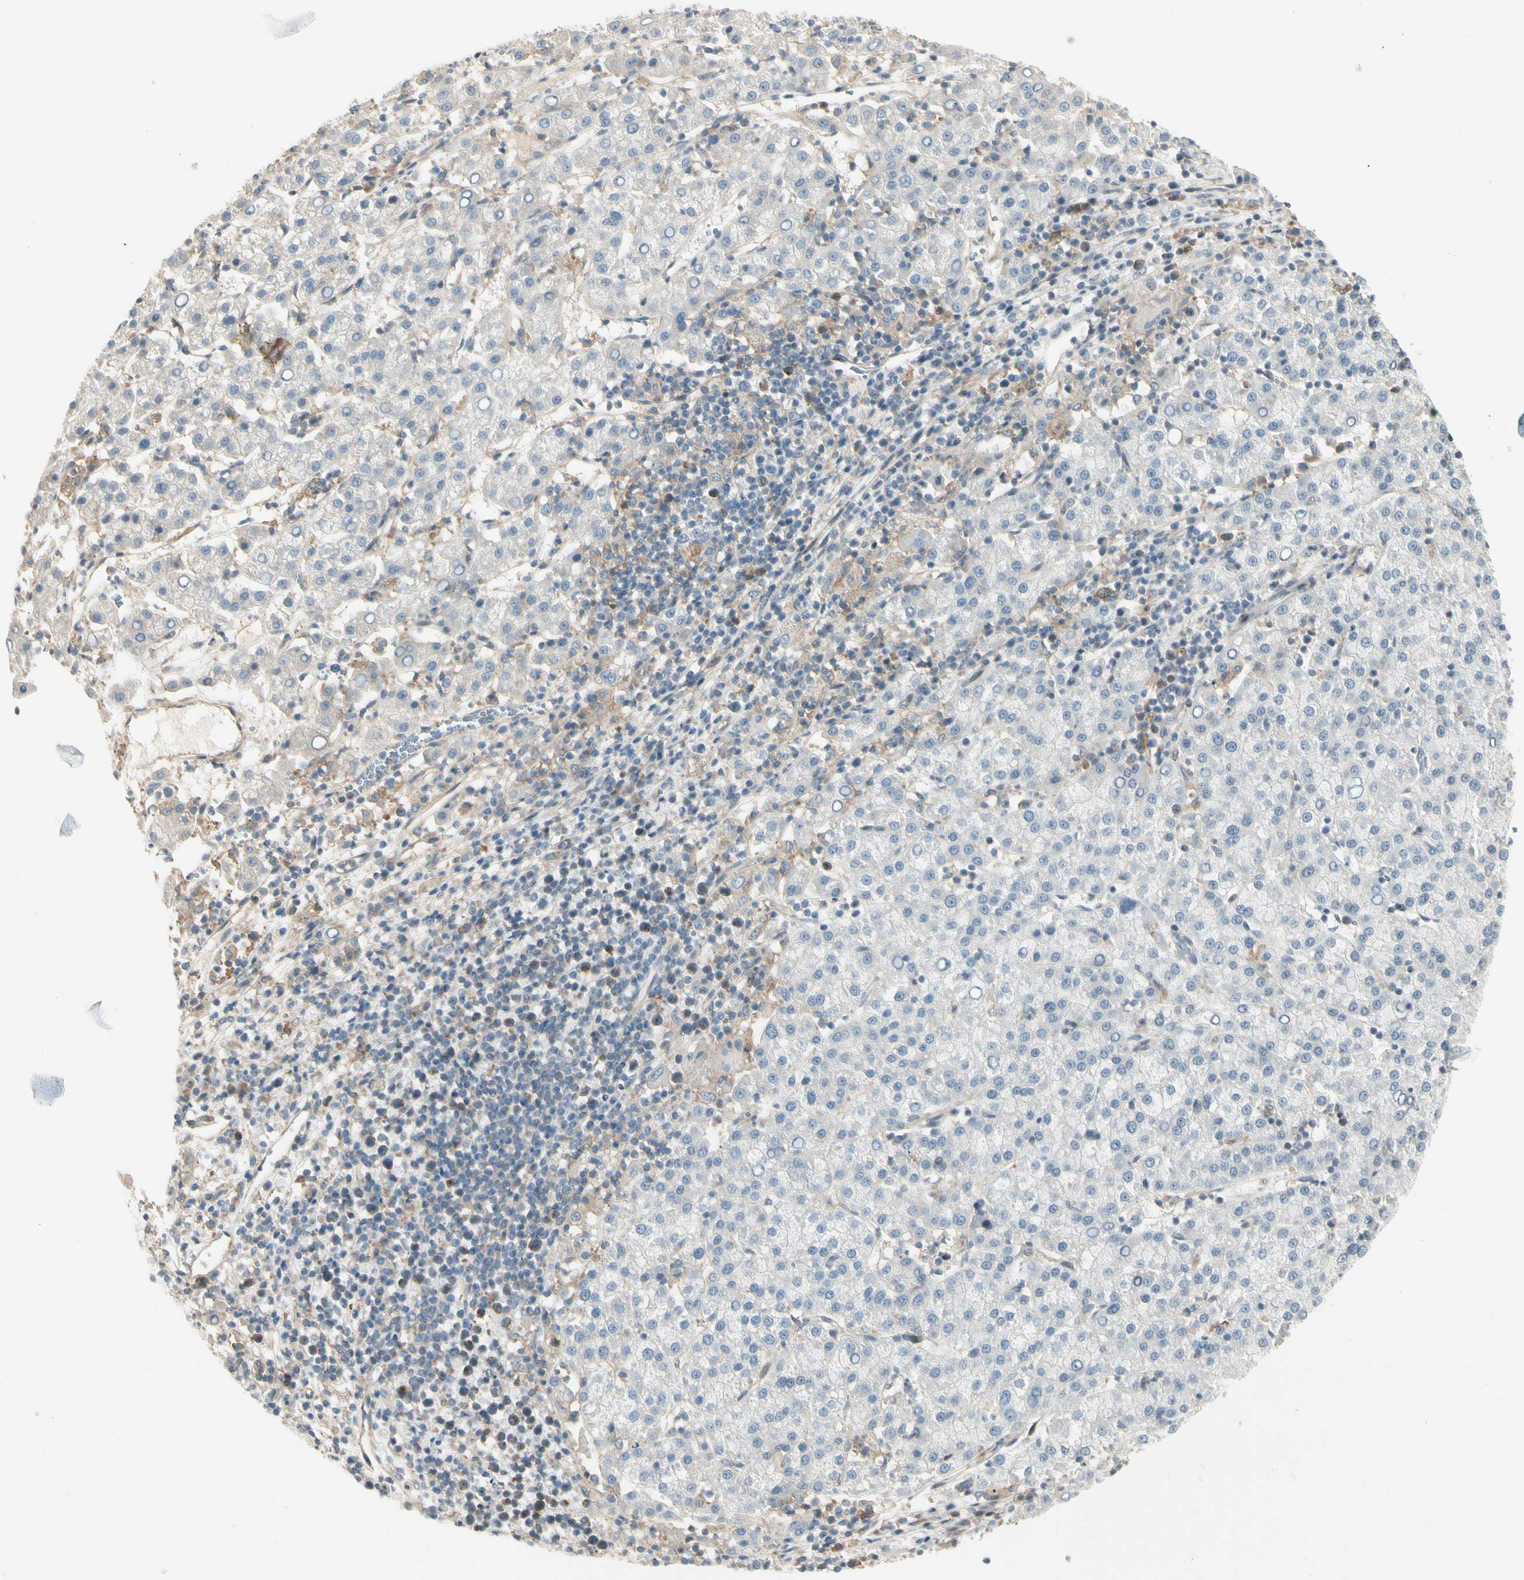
{"staining": {"intensity": "negative", "quantity": "none", "location": "none"}, "tissue": "liver cancer", "cell_type": "Tumor cells", "image_type": "cancer", "snomed": [{"axis": "morphology", "description": "Carcinoma, Hepatocellular, NOS"}, {"axis": "topography", "description": "Liver"}], "caption": "Photomicrograph shows no protein staining in tumor cells of liver cancer (hepatocellular carcinoma) tissue. Brightfield microscopy of immunohistochemistry (IHC) stained with DAB (3,3'-diaminobenzidine) (brown) and hematoxylin (blue), captured at high magnification.", "gene": "FNDC3B", "patient": {"sex": "female", "age": 58}}